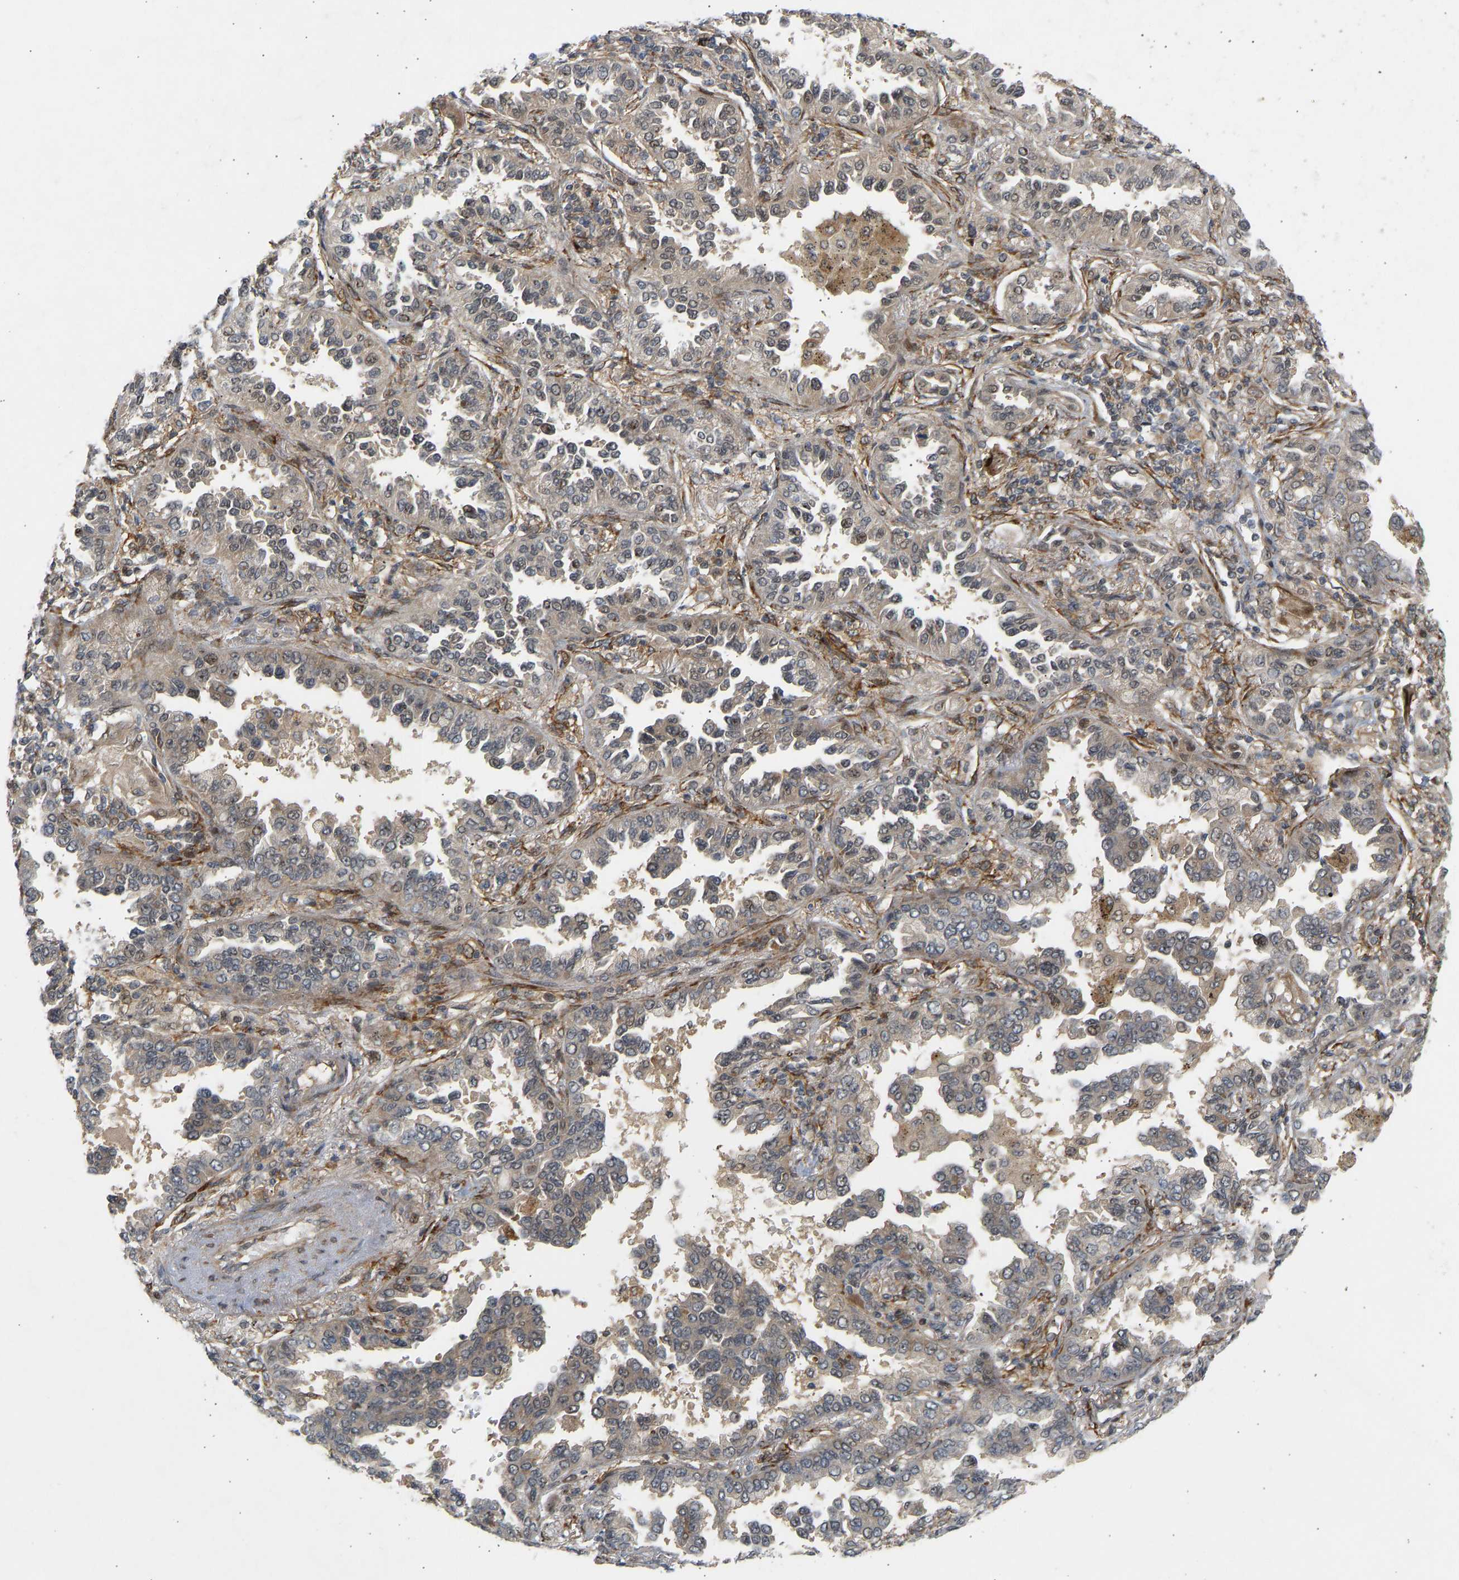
{"staining": {"intensity": "weak", "quantity": ">75%", "location": "cytoplasmic/membranous"}, "tissue": "lung cancer", "cell_type": "Tumor cells", "image_type": "cancer", "snomed": [{"axis": "morphology", "description": "Normal tissue, NOS"}, {"axis": "morphology", "description": "Adenocarcinoma, NOS"}, {"axis": "topography", "description": "Lung"}], "caption": "Protein expression analysis of human adenocarcinoma (lung) reveals weak cytoplasmic/membranous staining in about >75% of tumor cells.", "gene": "BAG1", "patient": {"sex": "male", "age": 59}}